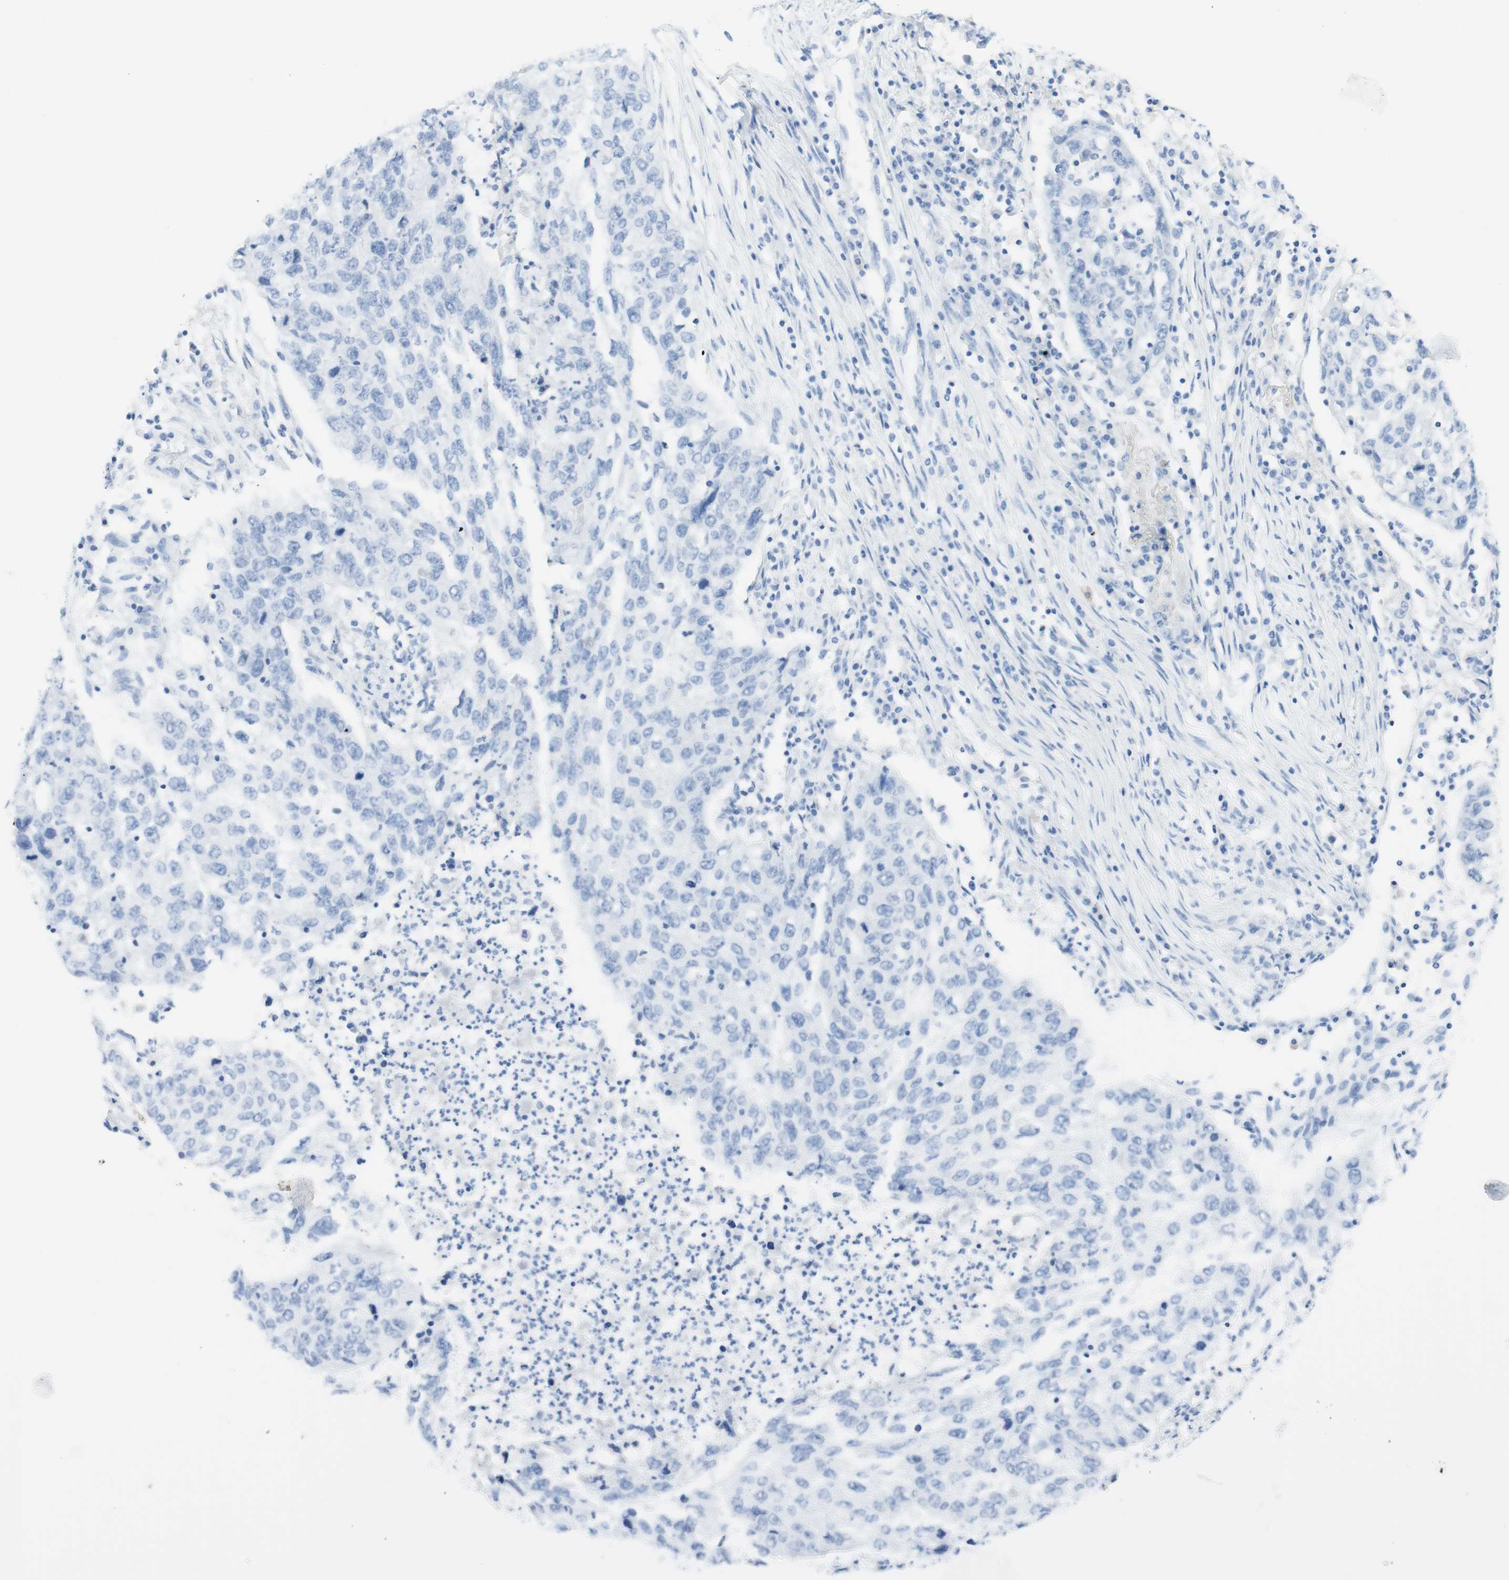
{"staining": {"intensity": "negative", "quantity": "none", "location": "none"}, "tissue": "lung cancer", "cell_type": "Tumor cells", "image_type": "cancer", "snomed": [{"axis": "morphology", "description": "Squamous cell carcinoma, NOS"}, {"axis": "topography", "description": "Lung"}], "caption": "IHC photomicrograph of neoplastic tissue: lung cancer (squamous cell carcinoma) stained with DAB (3,3'-diaminobenzidine) reveals no significant protein expression in tumor cells.", "gene": "TPO", "patient": {"sex": "female", "age": 63}}